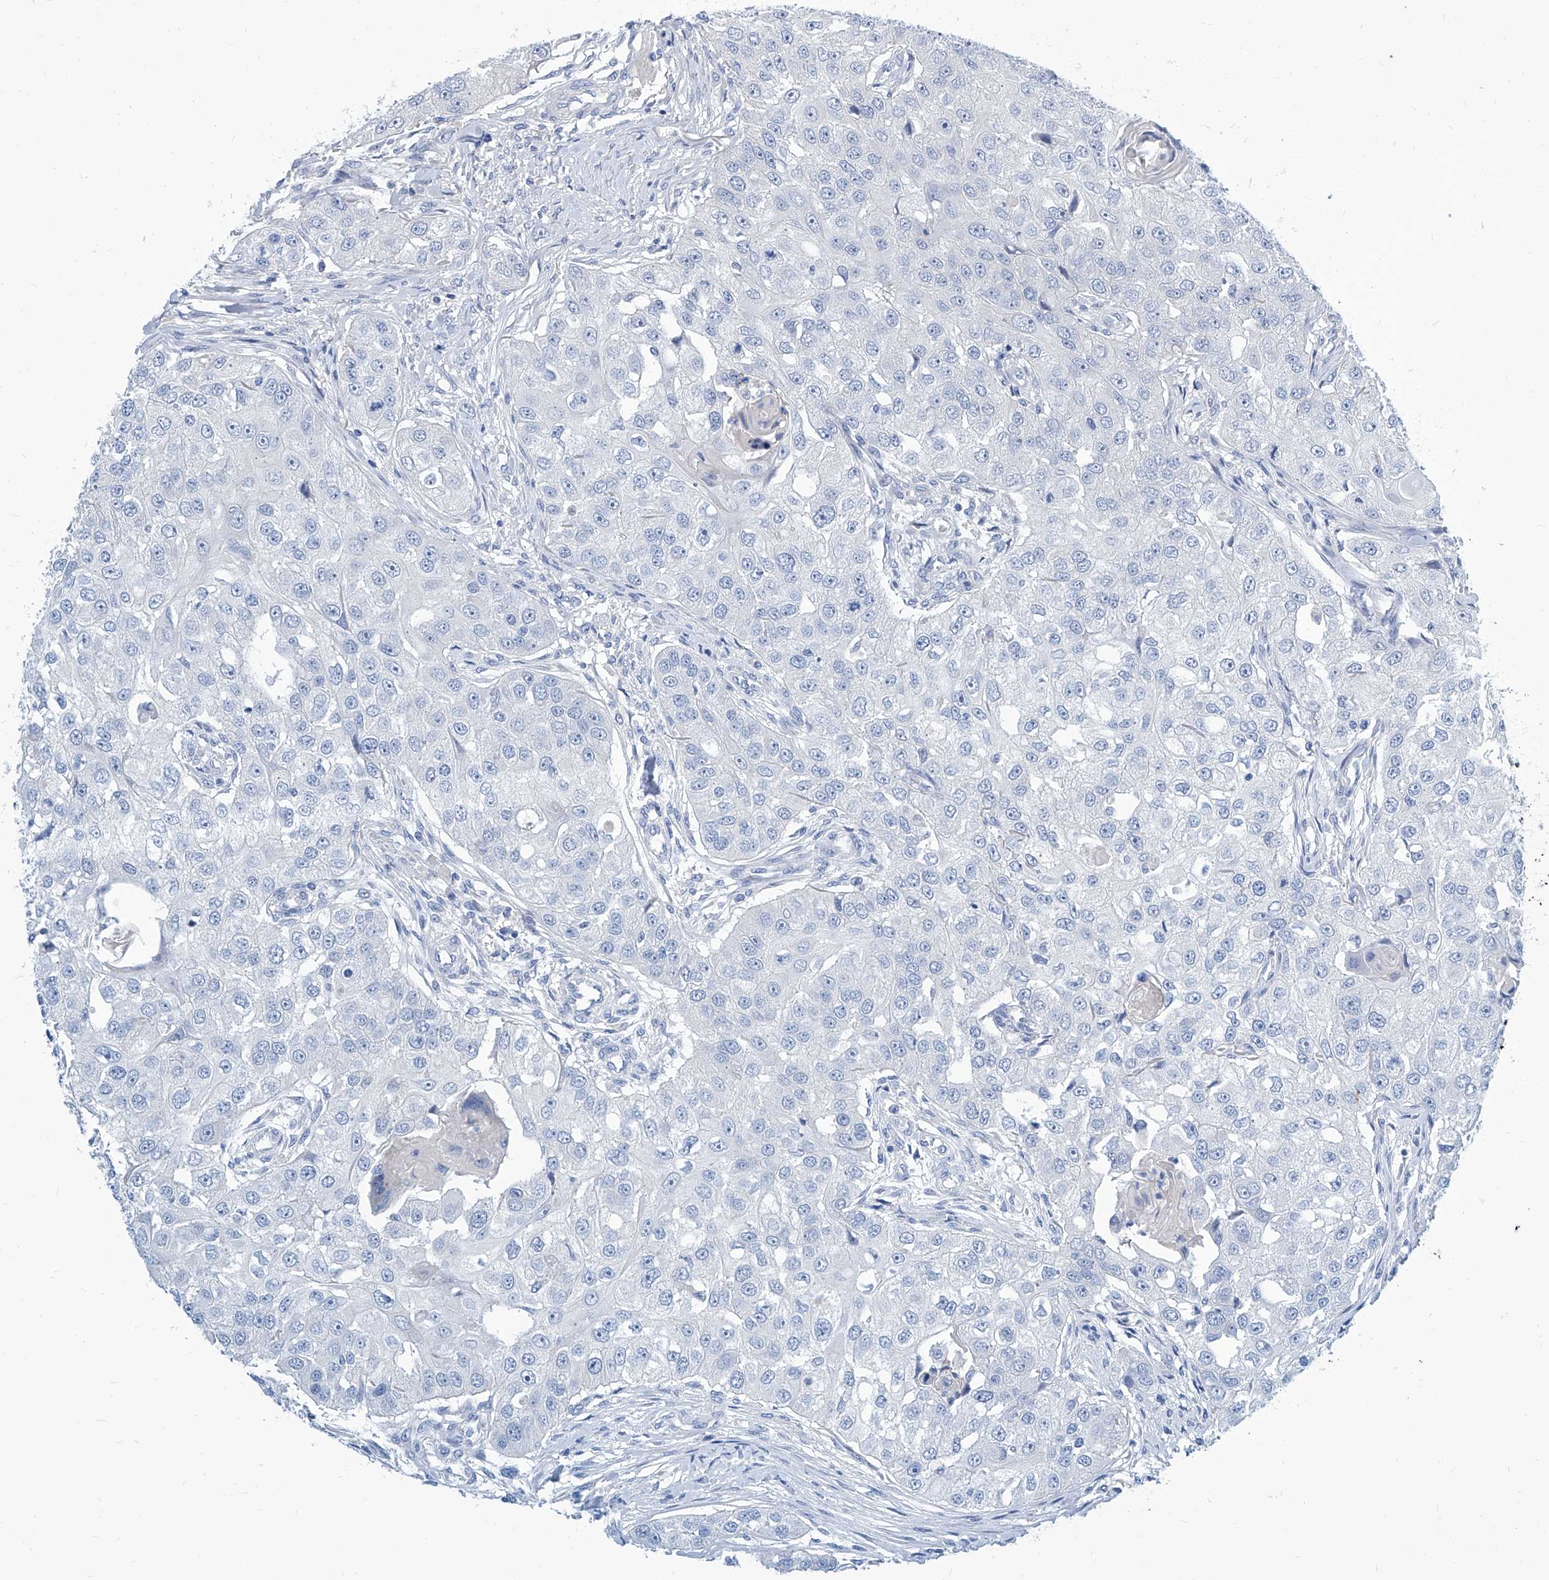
{"staining": {"intensity": "negative", "quantity": "none", "location": "none"}, "tissue": "head and neck cancer", "cell_type": "Tumor cells", "image_type": "cancer", "snomed": [{"axis": "morphology", "description": "Normal tissue, NOS"}, {"axis": "morphology", "description": "Squamous cell carcinoma, NOS"}, {"axis": "topography", "description": "Skeletal muscle"}, {"axis": "topography", "description": "Head-Neck"}], "caption": "Immunohistochemistry photomicrograph of human head and neck cancer (squamous cell carcinoma) stained for a protein (brown), which exhibits no expression in tumor cells.", "gene": "ZNF519", "patient": {"sex": "male", "age": 51}}